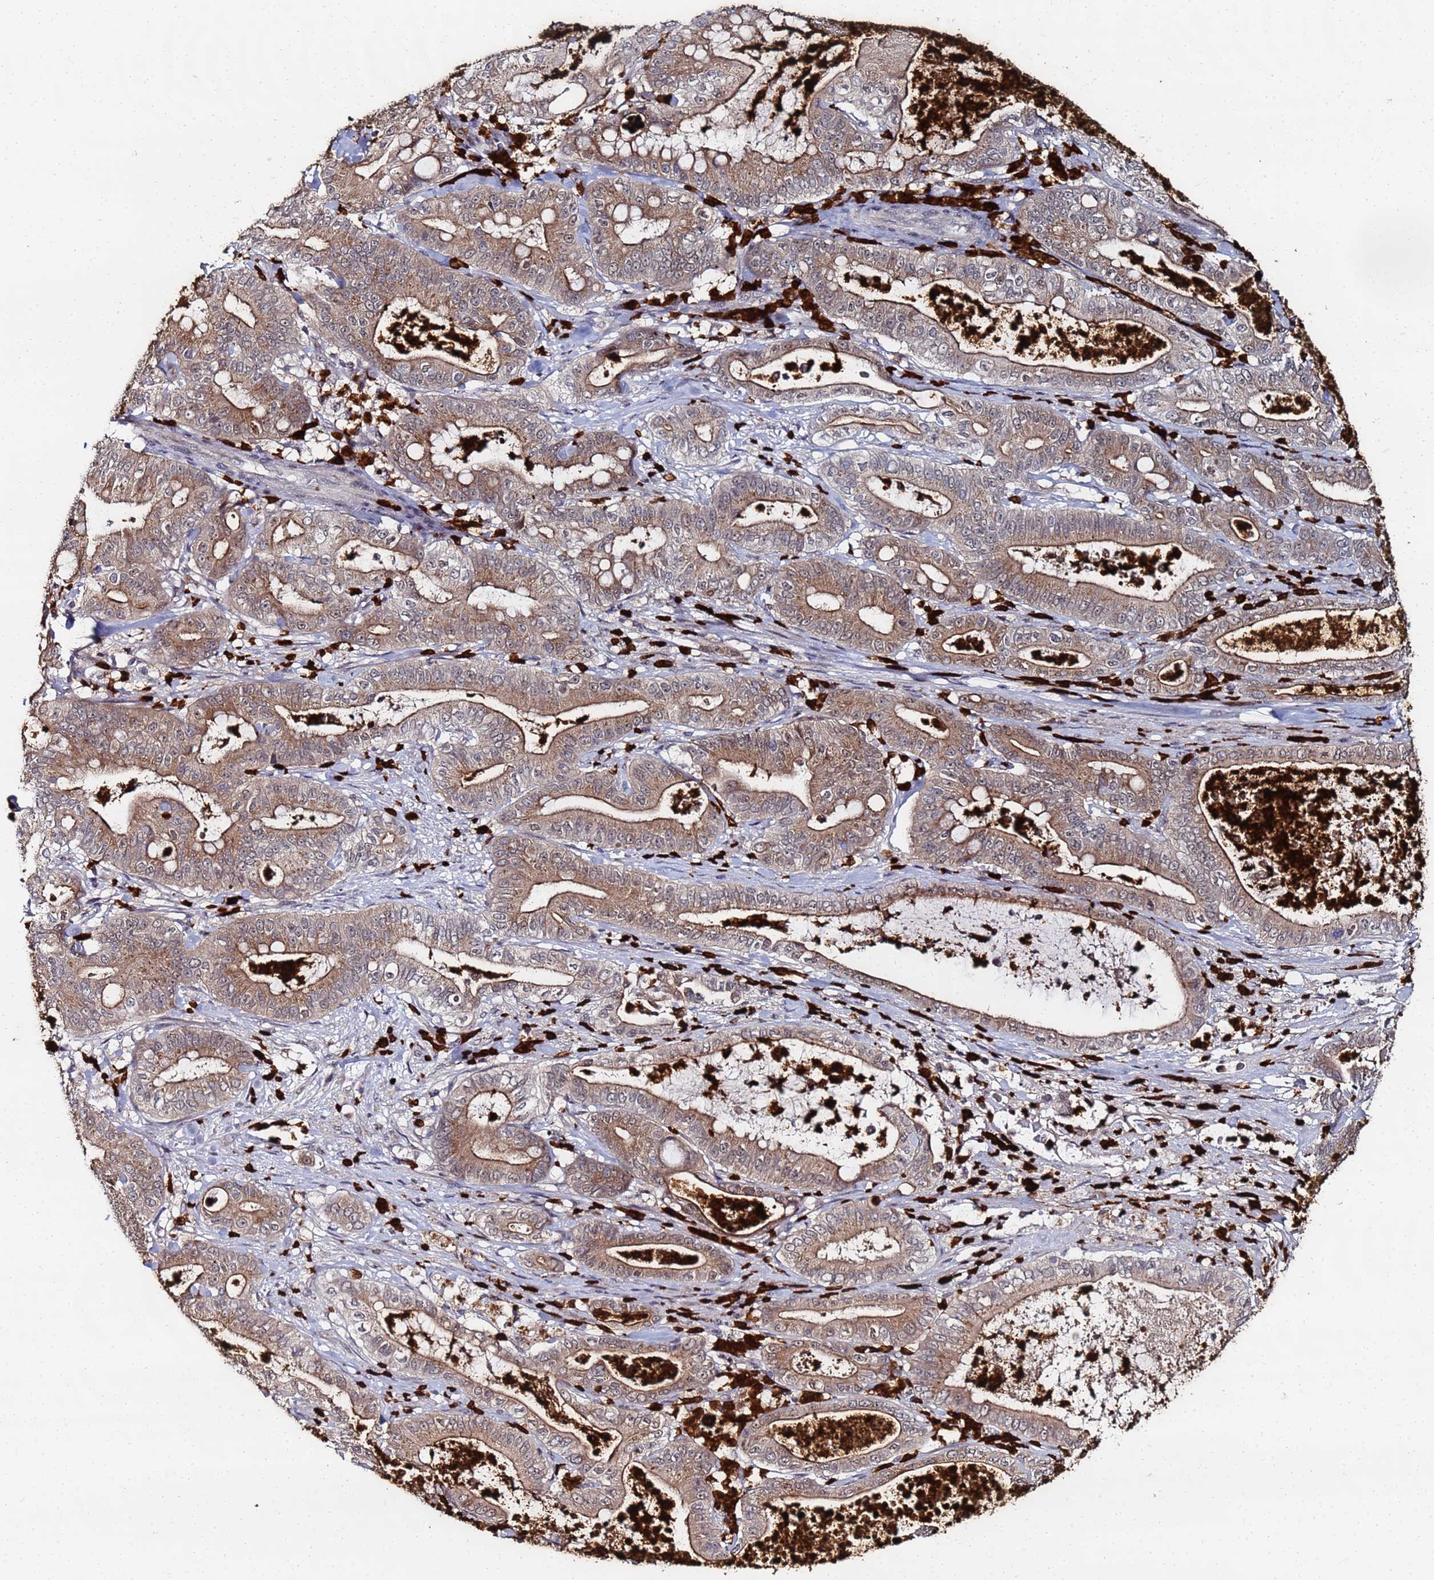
{"staining": {"intensity": "moderate", "quantity": ">75%", "location": "cytoplasmic/membranous"}, "tissue": "pancreatic cancer", "cell_type": "Tumor cells", "image_type": "cancer", "snomed": [{"axis": "morphology", "description": "Adenocarcinoma, NOS"}, {"axis": "topography", "description": "Pancreas"}], "caption": "Pancreatic adenocarcinoma tissue demonstrates moderate cytoplasmic/membranous expression in approximately >75% of tumor cells, visualized by immunohistochemistry. The protein of interest is shown in brown color, while the nuclei are stained blue.", "gene": "MTCL1", "patient": {"sex": "male", "age": 71}}